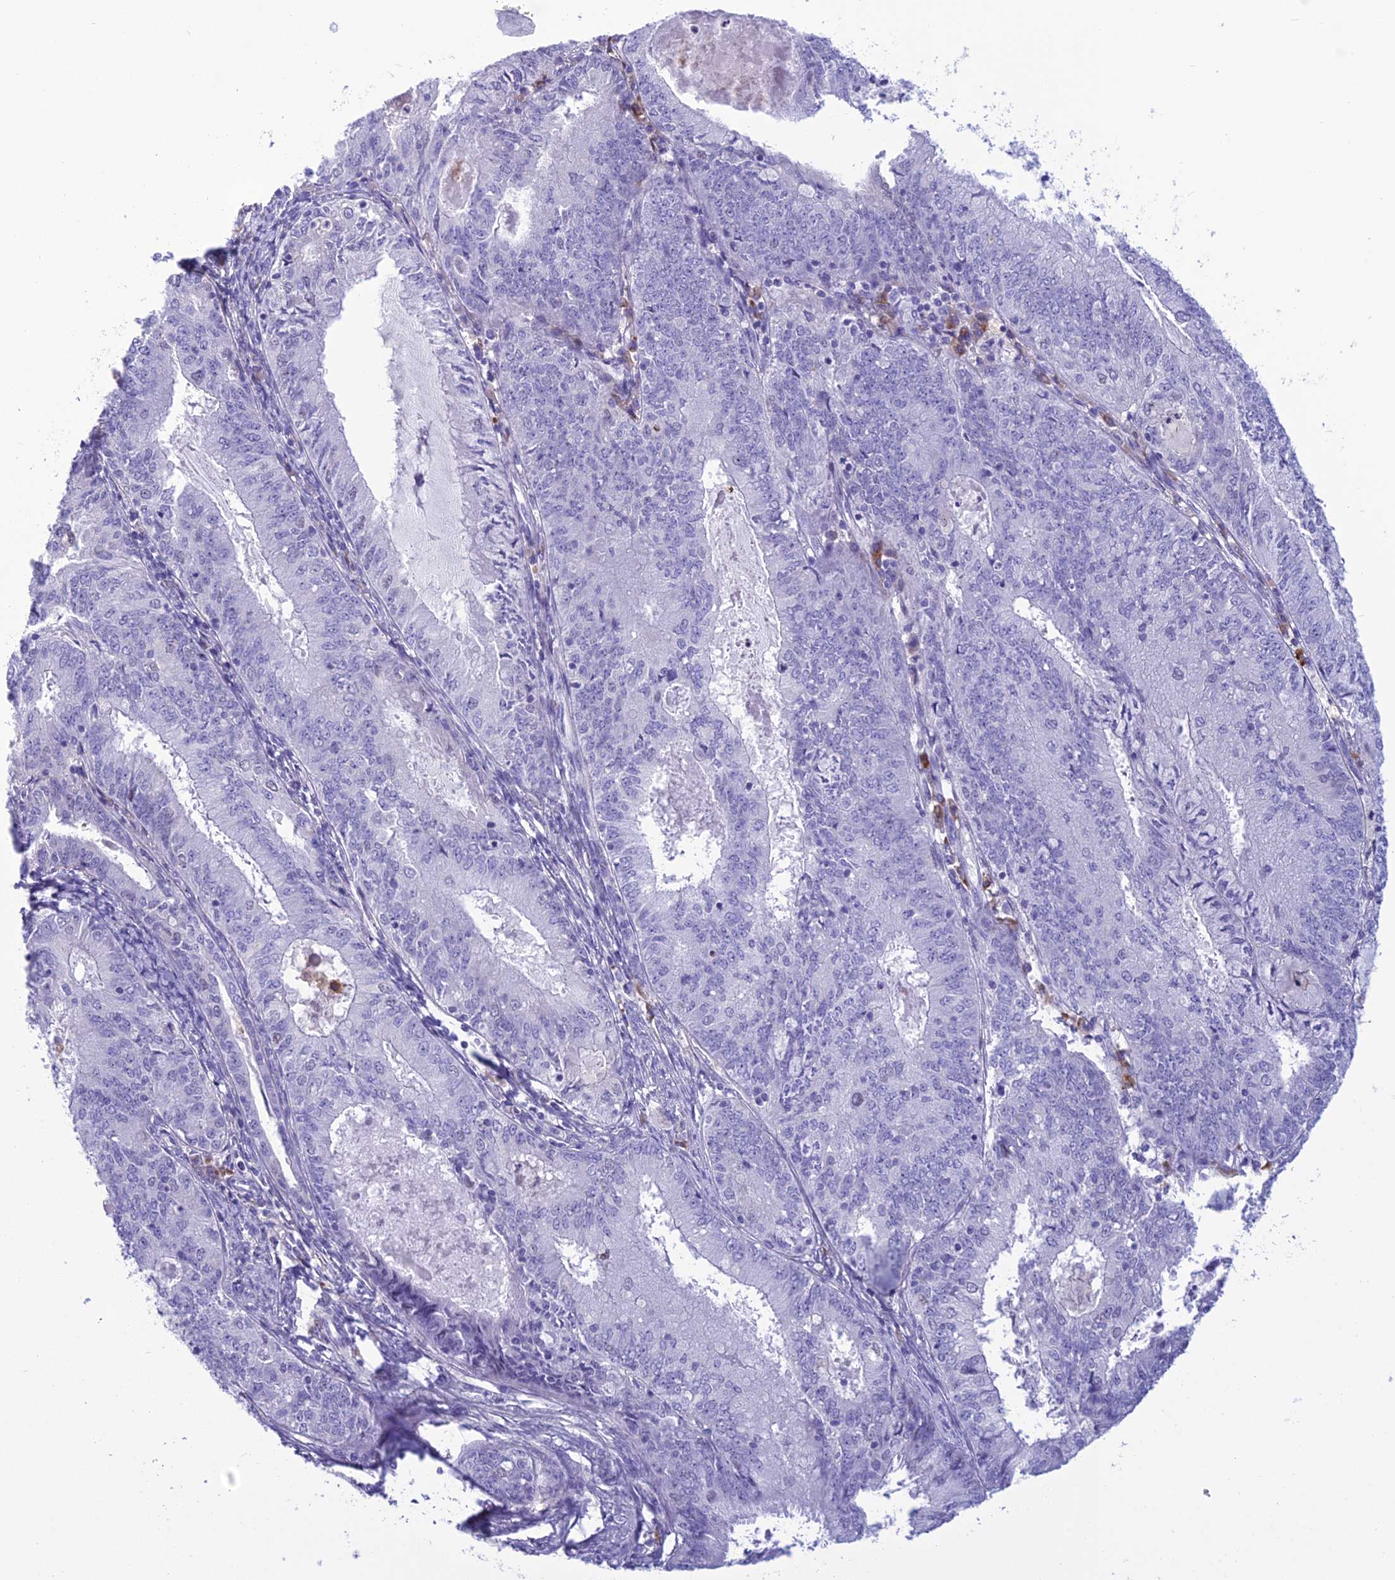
{"staining": {"intensity": "negative", "quantity": "none", "location": "none"}, "tissue": "endometrial cancer", "cell_type": "Tumor cells", "image_type": "cancer", "snomed": [{"axis": "morphology", "description": "Adenocarcinoma, NOS"}, {"axis": "topography", "description": "Endometrium"}], "caption": "Human endometrial adenocarcinoma stained for a protein using immunohistochemistry (IHC) shows no positivity in tumor cells.", "gene": "CRB2", "patient": {"sex": "female", "age": 57}}